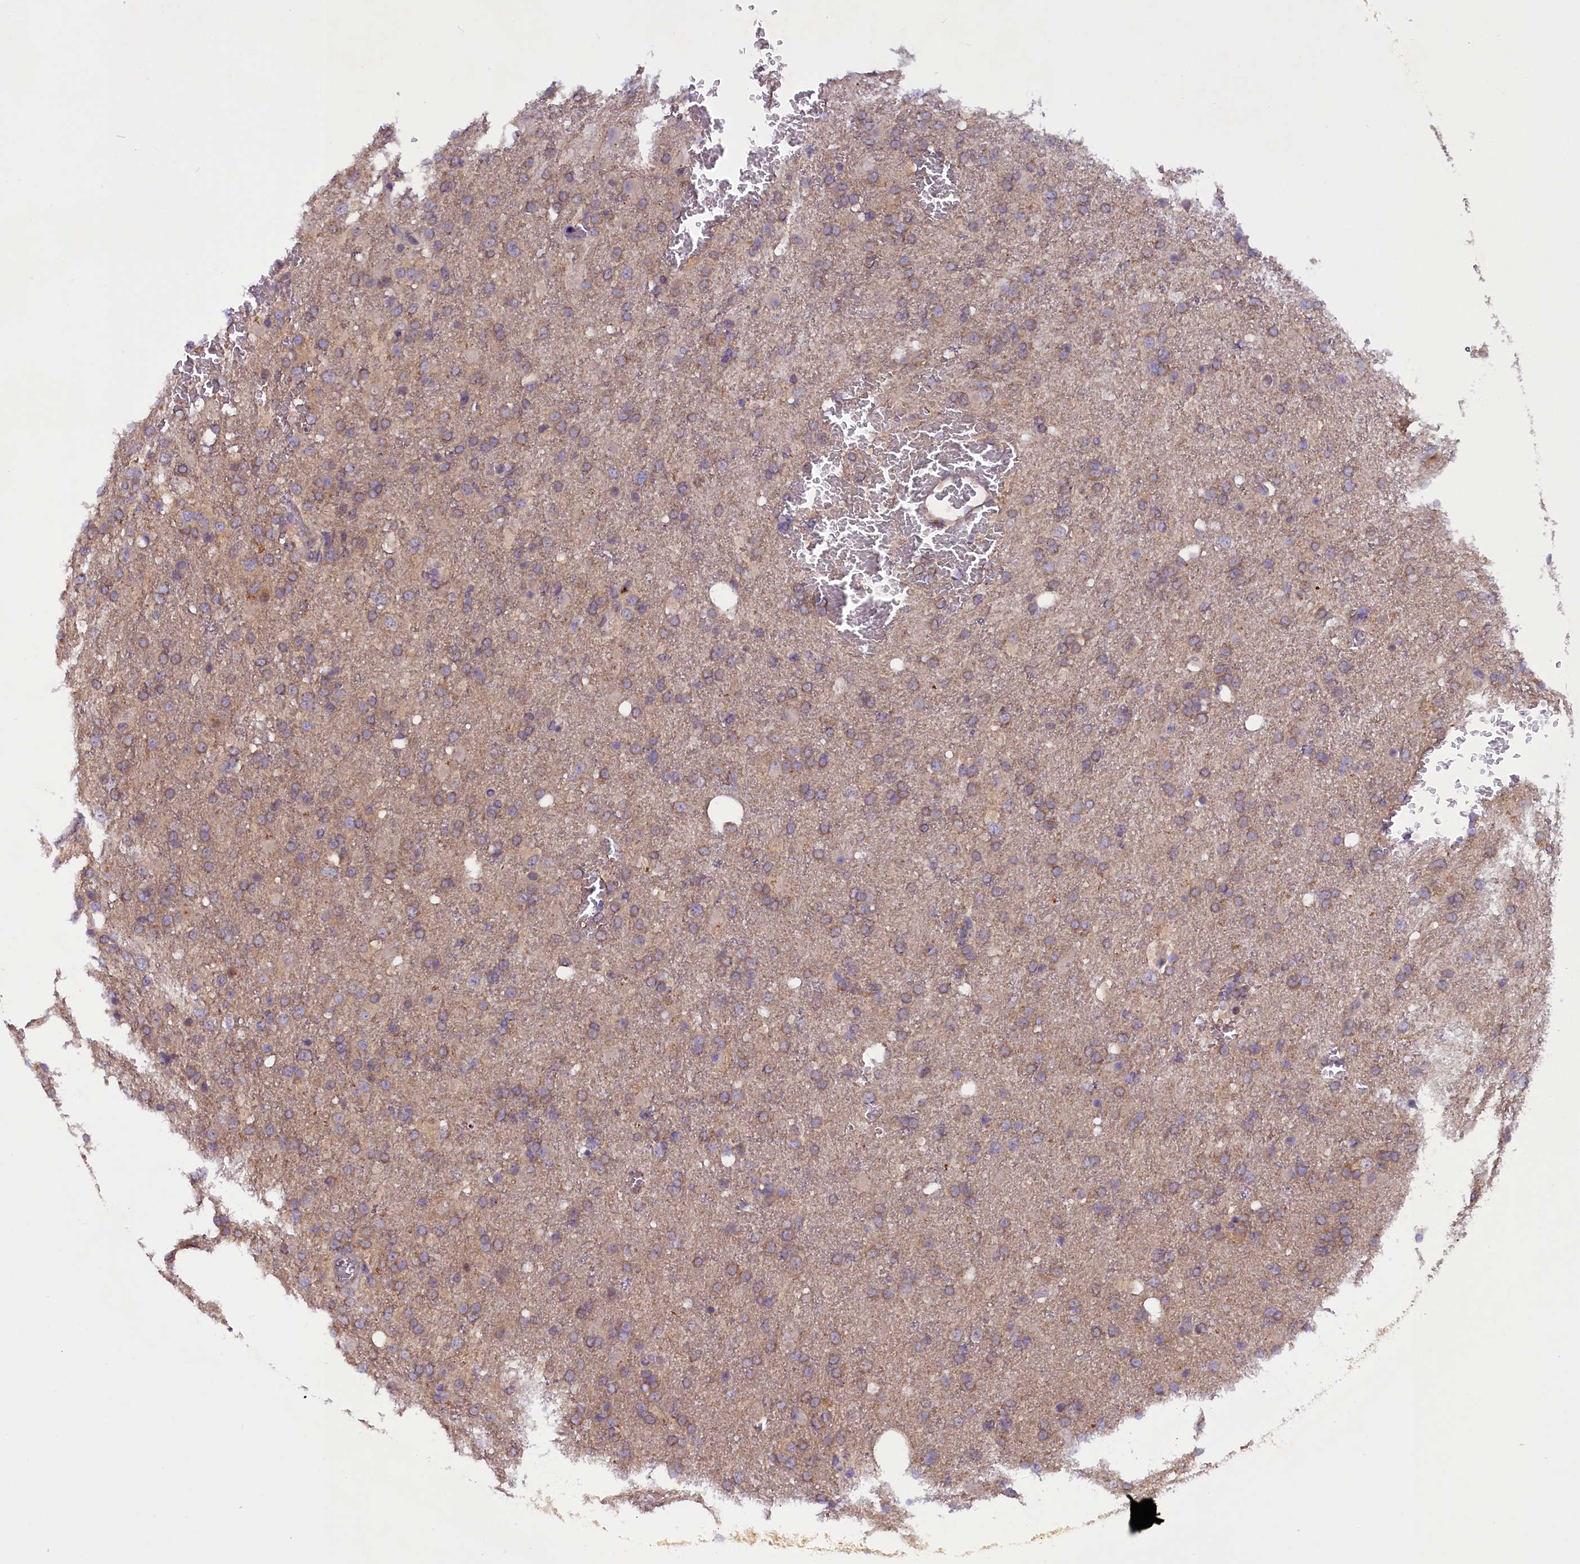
{"staining": {"intensity": "weak", "quantity": "<25%", "location": "cytoplasmic/membranous"}, "tissue": "glioma", "cell_type": "Tumor cells", "image_type": "cancer", "snomed": [{"axis": "morphology", "description": "Glioma, malignant, High grade"}, {"axis": "topography", "description": "Brain"}], "caption": "Immunohistochemistry (IHC) image of neoplastic tissue: human high-grade glioma (malignant) stained with DAB (3,3'-diaminobenzidine) demonstrates no significant protein positivity in tumor cells. Nuclei are stained in blue.", "gene": "CCDC9B", "patient": {"sex": "female", "age": 74}}